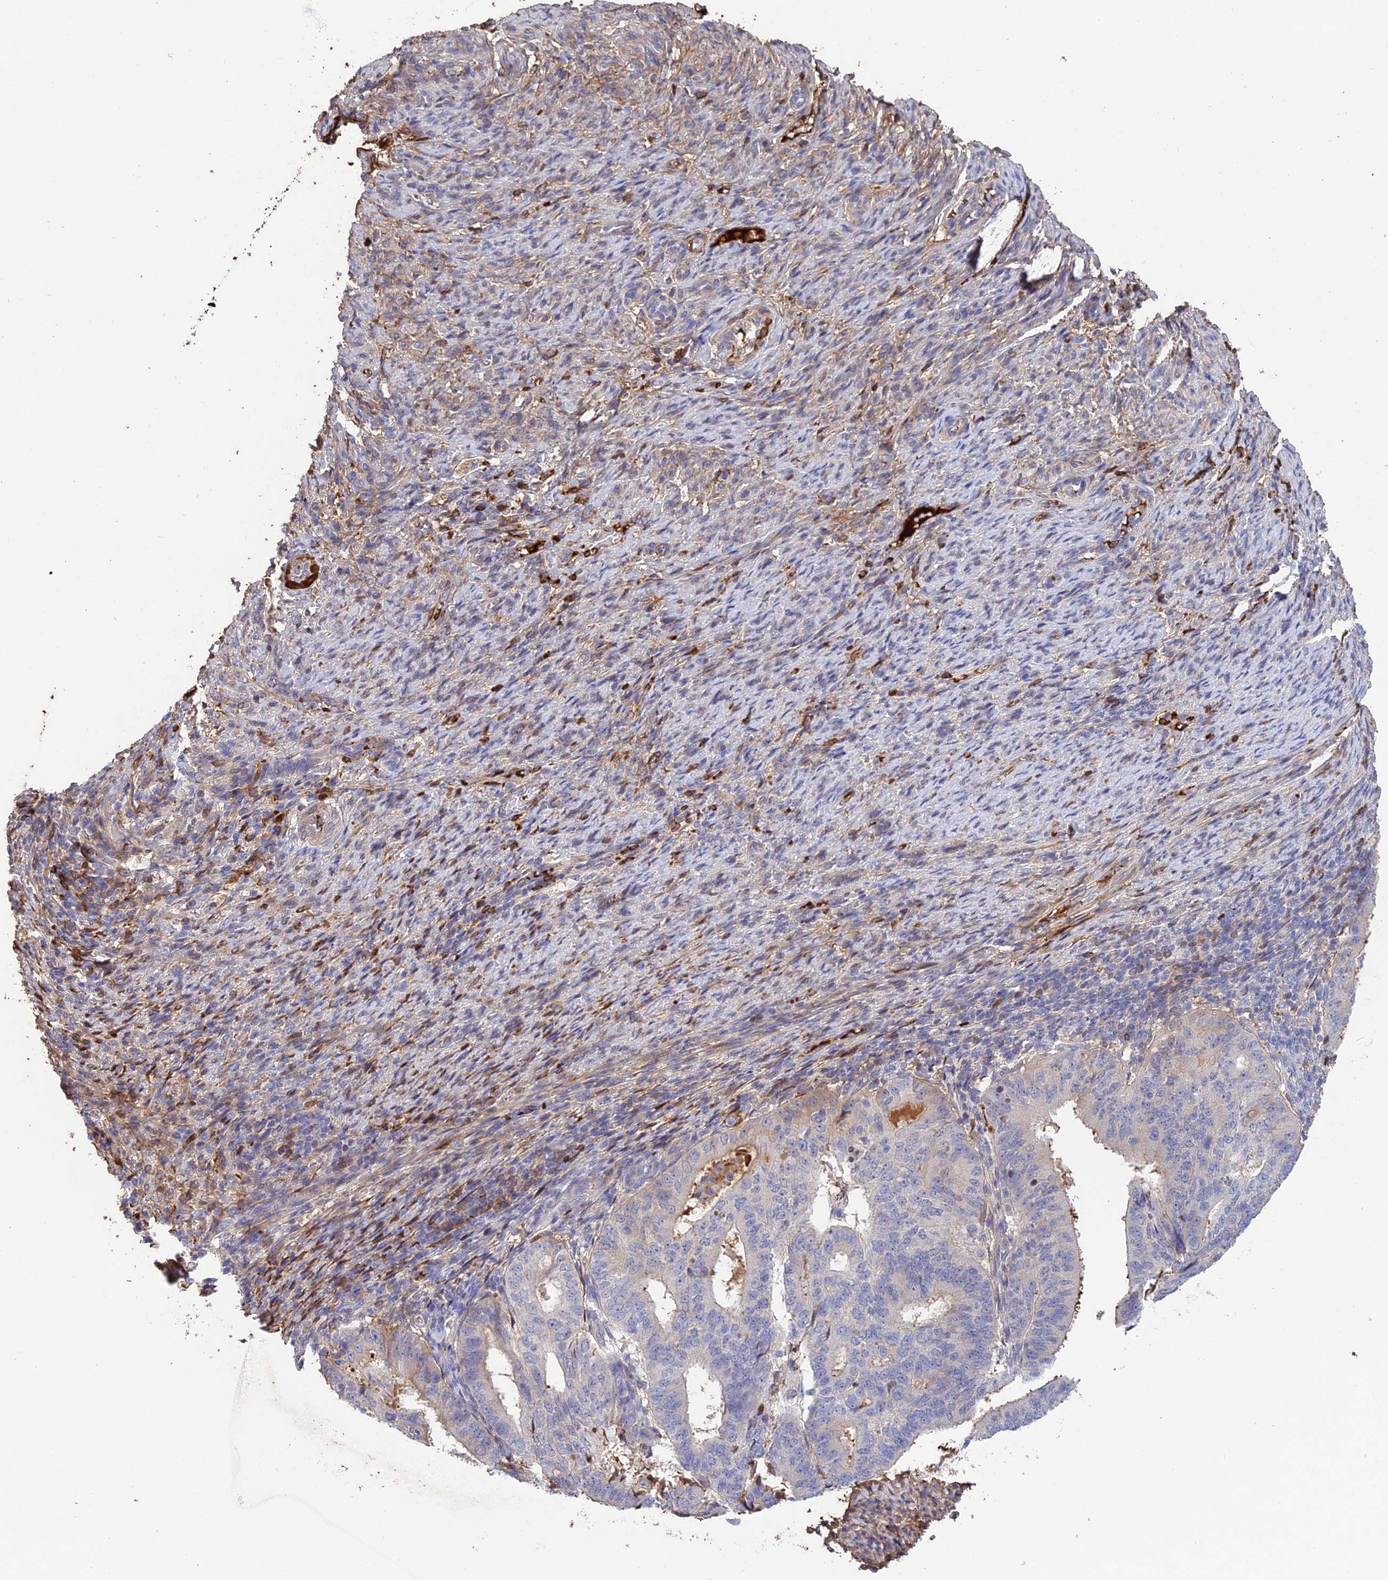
{"staining": {"intensity": "negative", "quantity": "none", "location": "none"}, "tissue": "endometrial cancer", "cell_type": "Tumor cells", "image_type": "cancer", "snomed": [{"axis": "morphology", "description": "Adenocarcinoma, NOS"}, {"axis": "topography", "description": "Endometrium"}], "caption": "Micrograph shows no protein staining in tumor cells of endometrial cancer tissue. (DAB (3,3'-diaminobenzidine) immunohistochemistry visualized using brightfield microscopy, high magnification).", "gene": "PZP", "patient": {"sex": "female", "age": 70}}